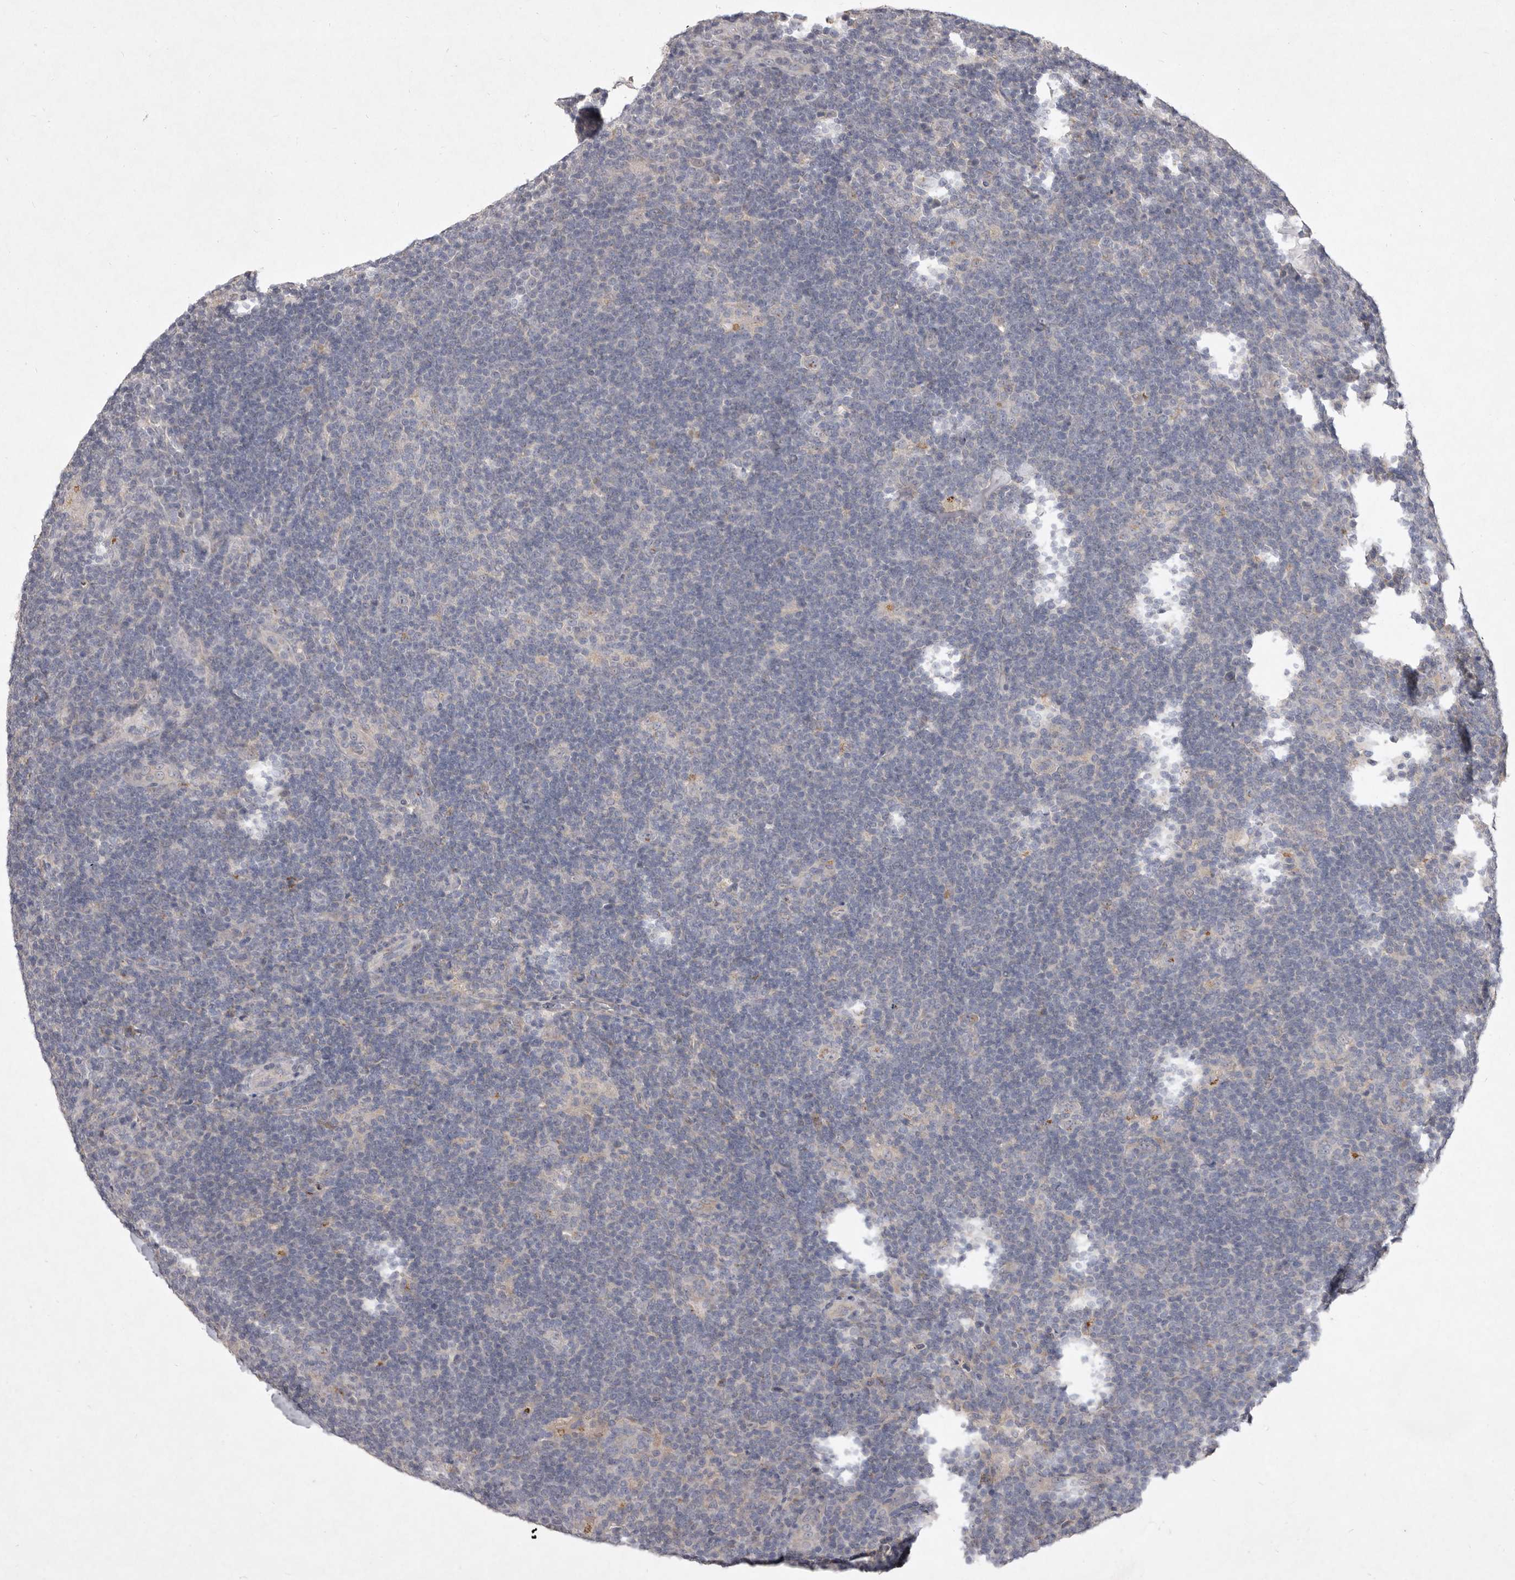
{"staining": {"intensity": "negative", "quantity": "none", "location": "none"}, "tissue": "lymphoma", "cell_type": "Tumor cells", "image_type": "cancer", "snomed": [{"axis": "morphology", "description": "Hodgkin's disease, NOS"}, {"axis": "topography", "description": "Lymph node"}], "caption": "DAB (3,3'-diaminobenzidine) immunohistochemical staining of Hodgkin's disease displays no significant expression in tumor cells.", "gene": "P2RX6", "patient": {"sex": "female", "age": 57}}